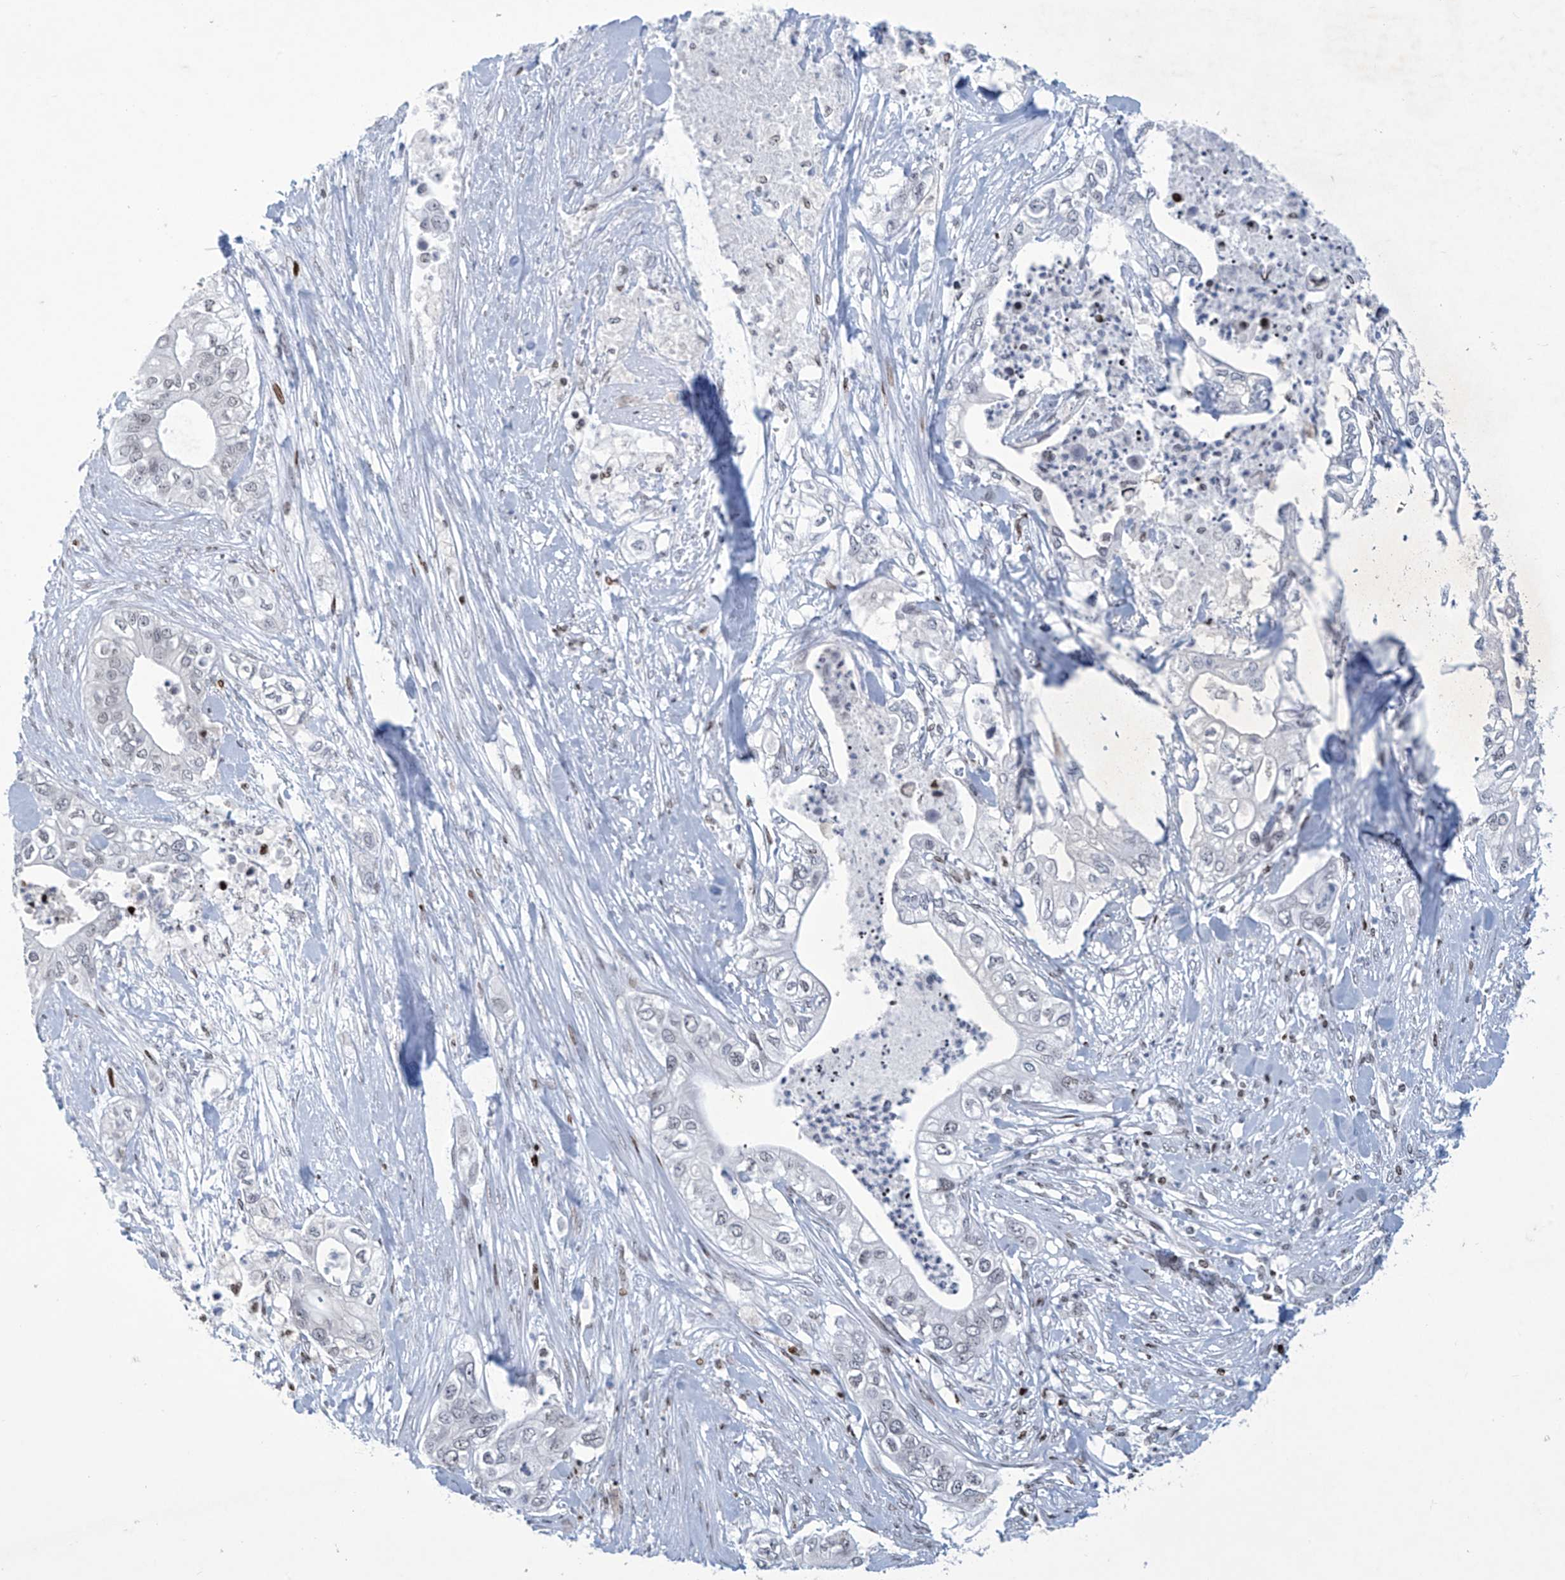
{"staining": {"intensity": "negative", "quantity": "none", "location": "none"}, "tissue": "pancreatic cancer", "cell_type": "Tumor cells", "image_type": "cancer", "snomed": [{"axis": "morphology", "description": "Adenocarcinoma, NOS"}, {"axis": "topography", "description": "Pancreas"}], "caption": "Immunohistochemistry image of neoplastic tissue: adenocarcinoma (pancreatic) stained with DAB (3,3'-diaminobenzidine) shows no significant protein expression in tumor cells. The staining is performed using DAB (3,3'-diaminobenzidine) brown chromogen with nuclei counter-stained in using hematoxylin.", "gene": "RFX7", "patient": {"sex": "female", "age": 78}}